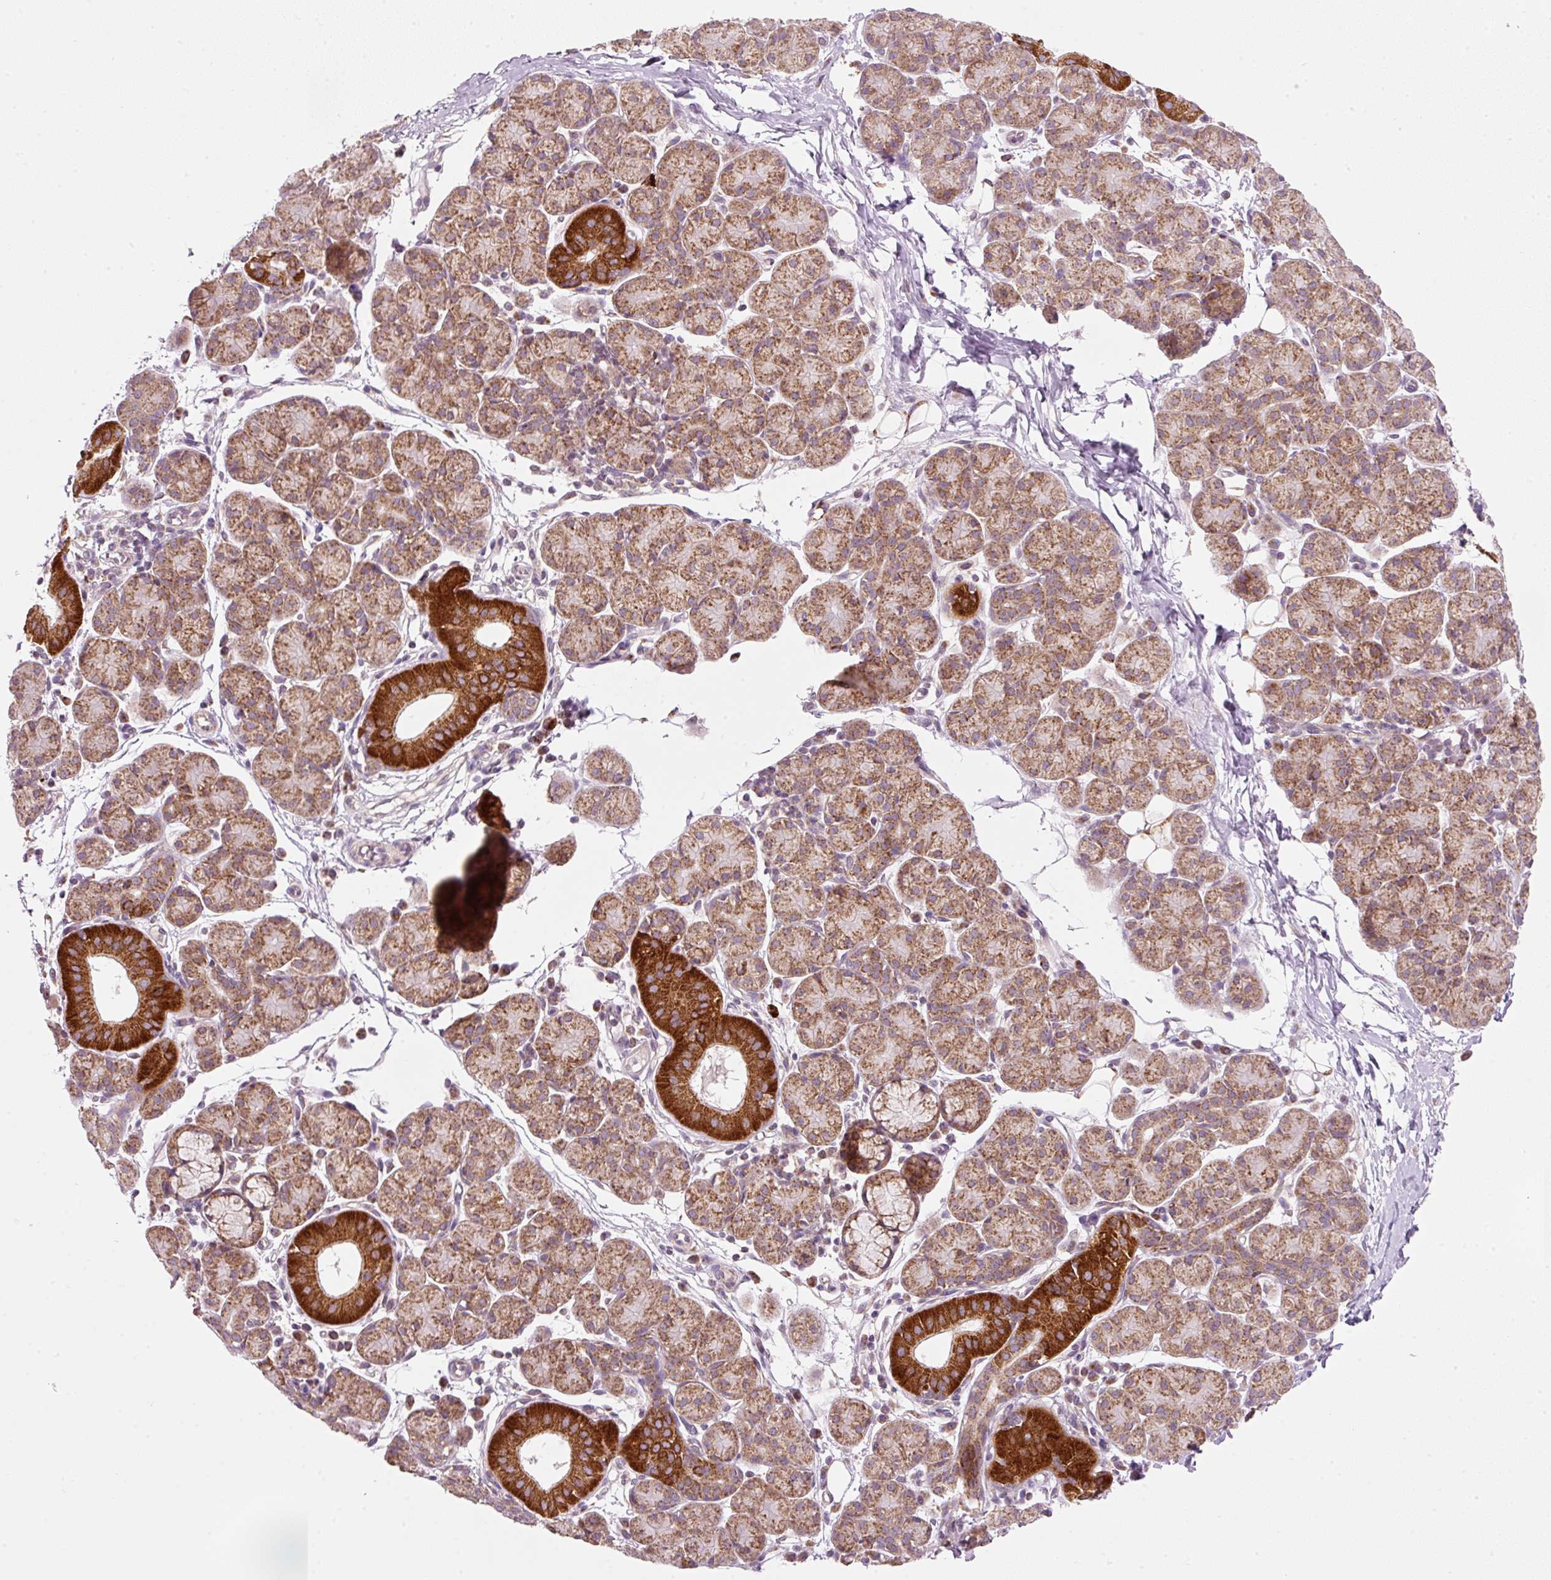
{"staining": {"intensity": "strong", "quantity": "25%-75%", "location": "cytoplasmic/membranous"}, "tissue": "salivary gland", "cell_type": "Glandular cells", "image_type": "normal", "snomed": [{"axis": "morphology", "description": "Normal tissue, NOS"}, {"axis": "morphology", "description": "Inflammation, NOS"}, {"axis": "topography", "description": "Lymph node"}, {"axis": "topography", "description": "Salivary gland"}], "caption": "Normal salivary gland reveals strong cytoplasmic/membranous expression in about 25%-75% of glandular cells (DAB (3,3'-diaminobenzidine) = brown stain, brightfield microscopy at high magnification)..", "gene": "FAM78B", "patient": {"sex": "male", "age": 3}}